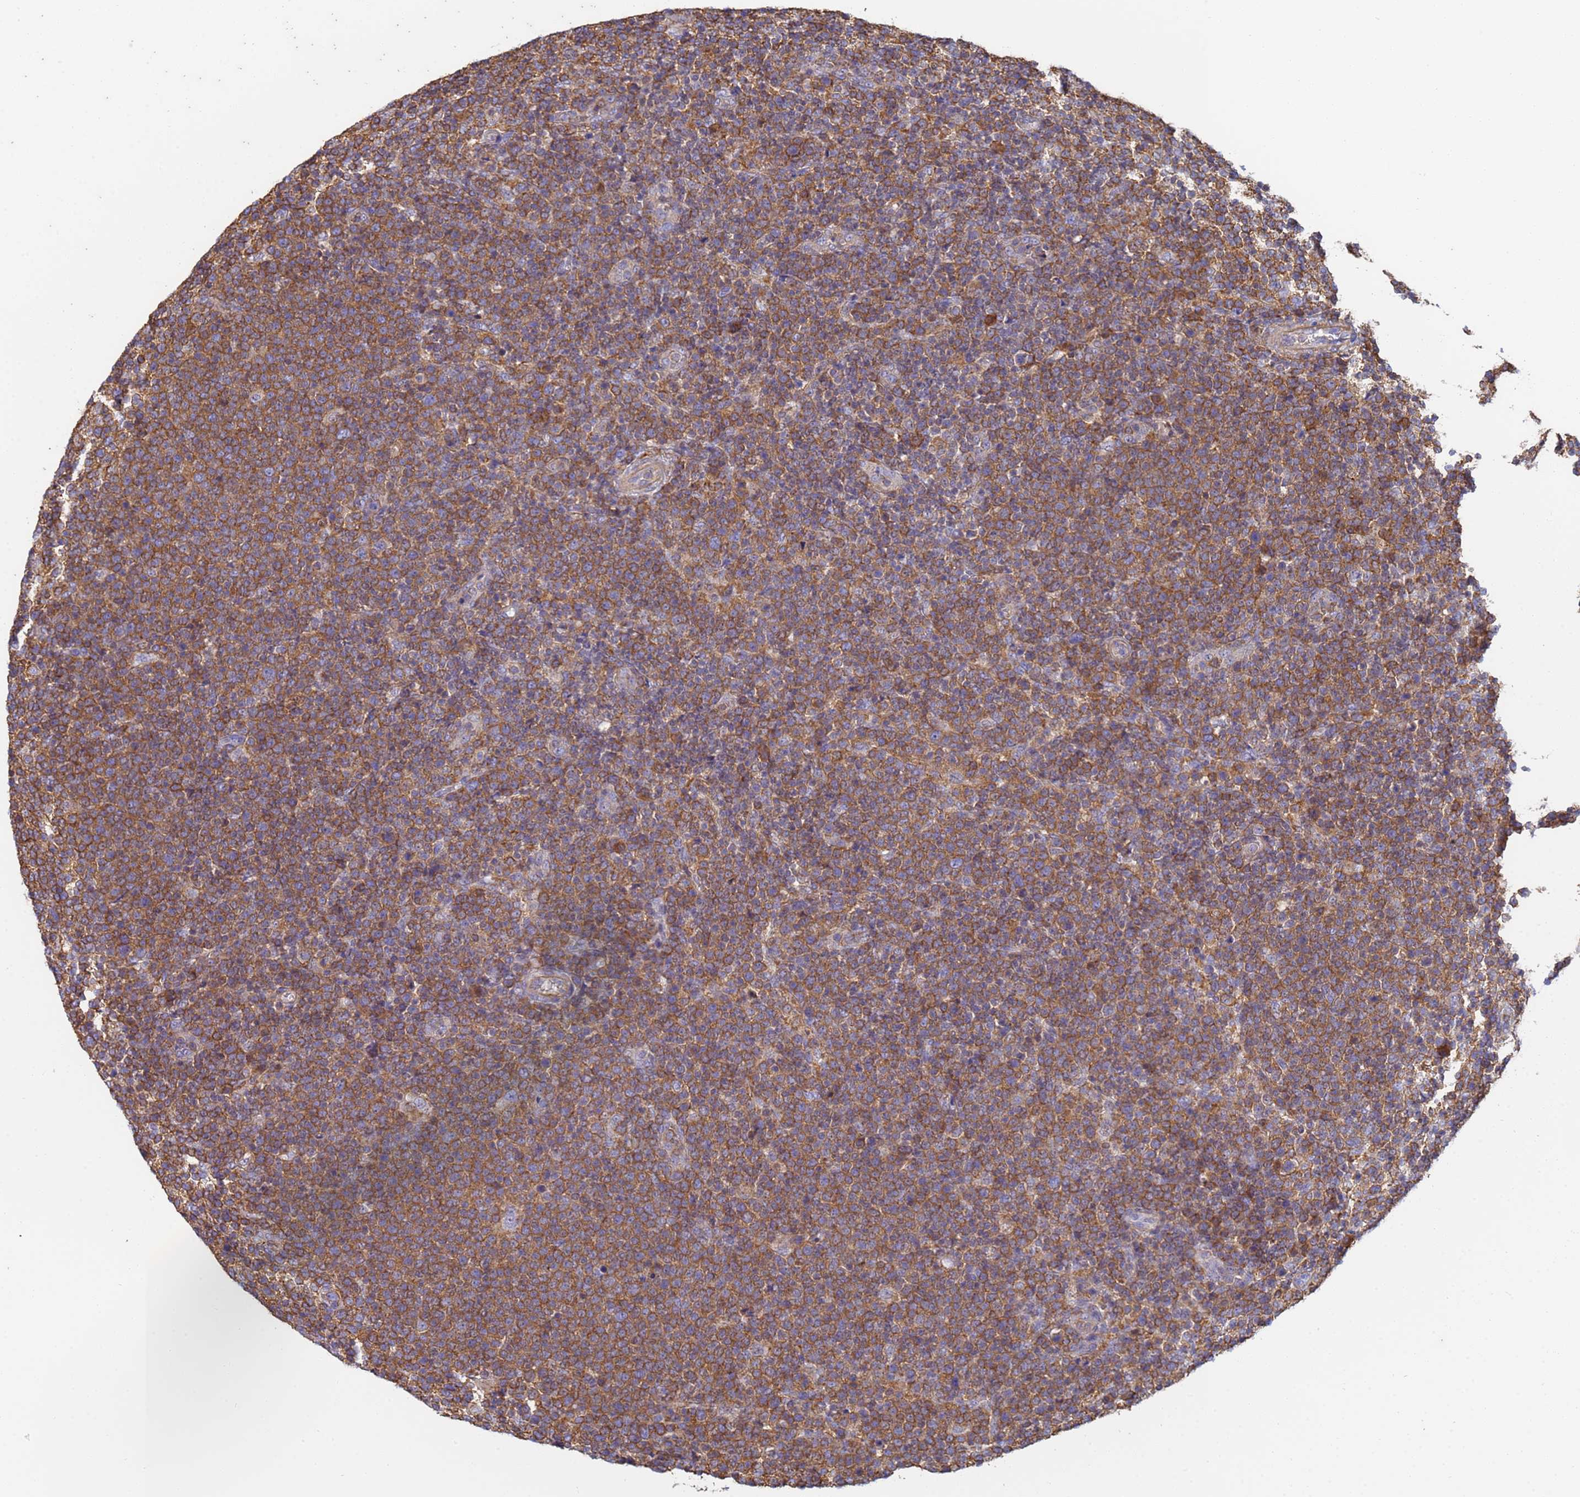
{"staining": {"intensity": "moderate", "quantity": ">75%", "location": "cytoplasmic/membranous"}, "tissue": "lymphoma", "cell_type": "Tumor cells", "image_type": "cancer", "snomed": [{"axis": "morphology", "description": "Malignant lymphoma, non-Hodgkin's type, High grade"}, {"axis": "topography", "description": "Lymph node"}], "caption": "An image of malignant lymphoma, non-Hodgkin's type (high-grade) stained for a protein reveals moderate cytoplasmic/membranous brown staining in tumor cells. (DAB IHC, brown staining for protein, blue staining for nuclei).", "gene": "ZNG1B", "patient": {"sex": "male", "age": 61}}